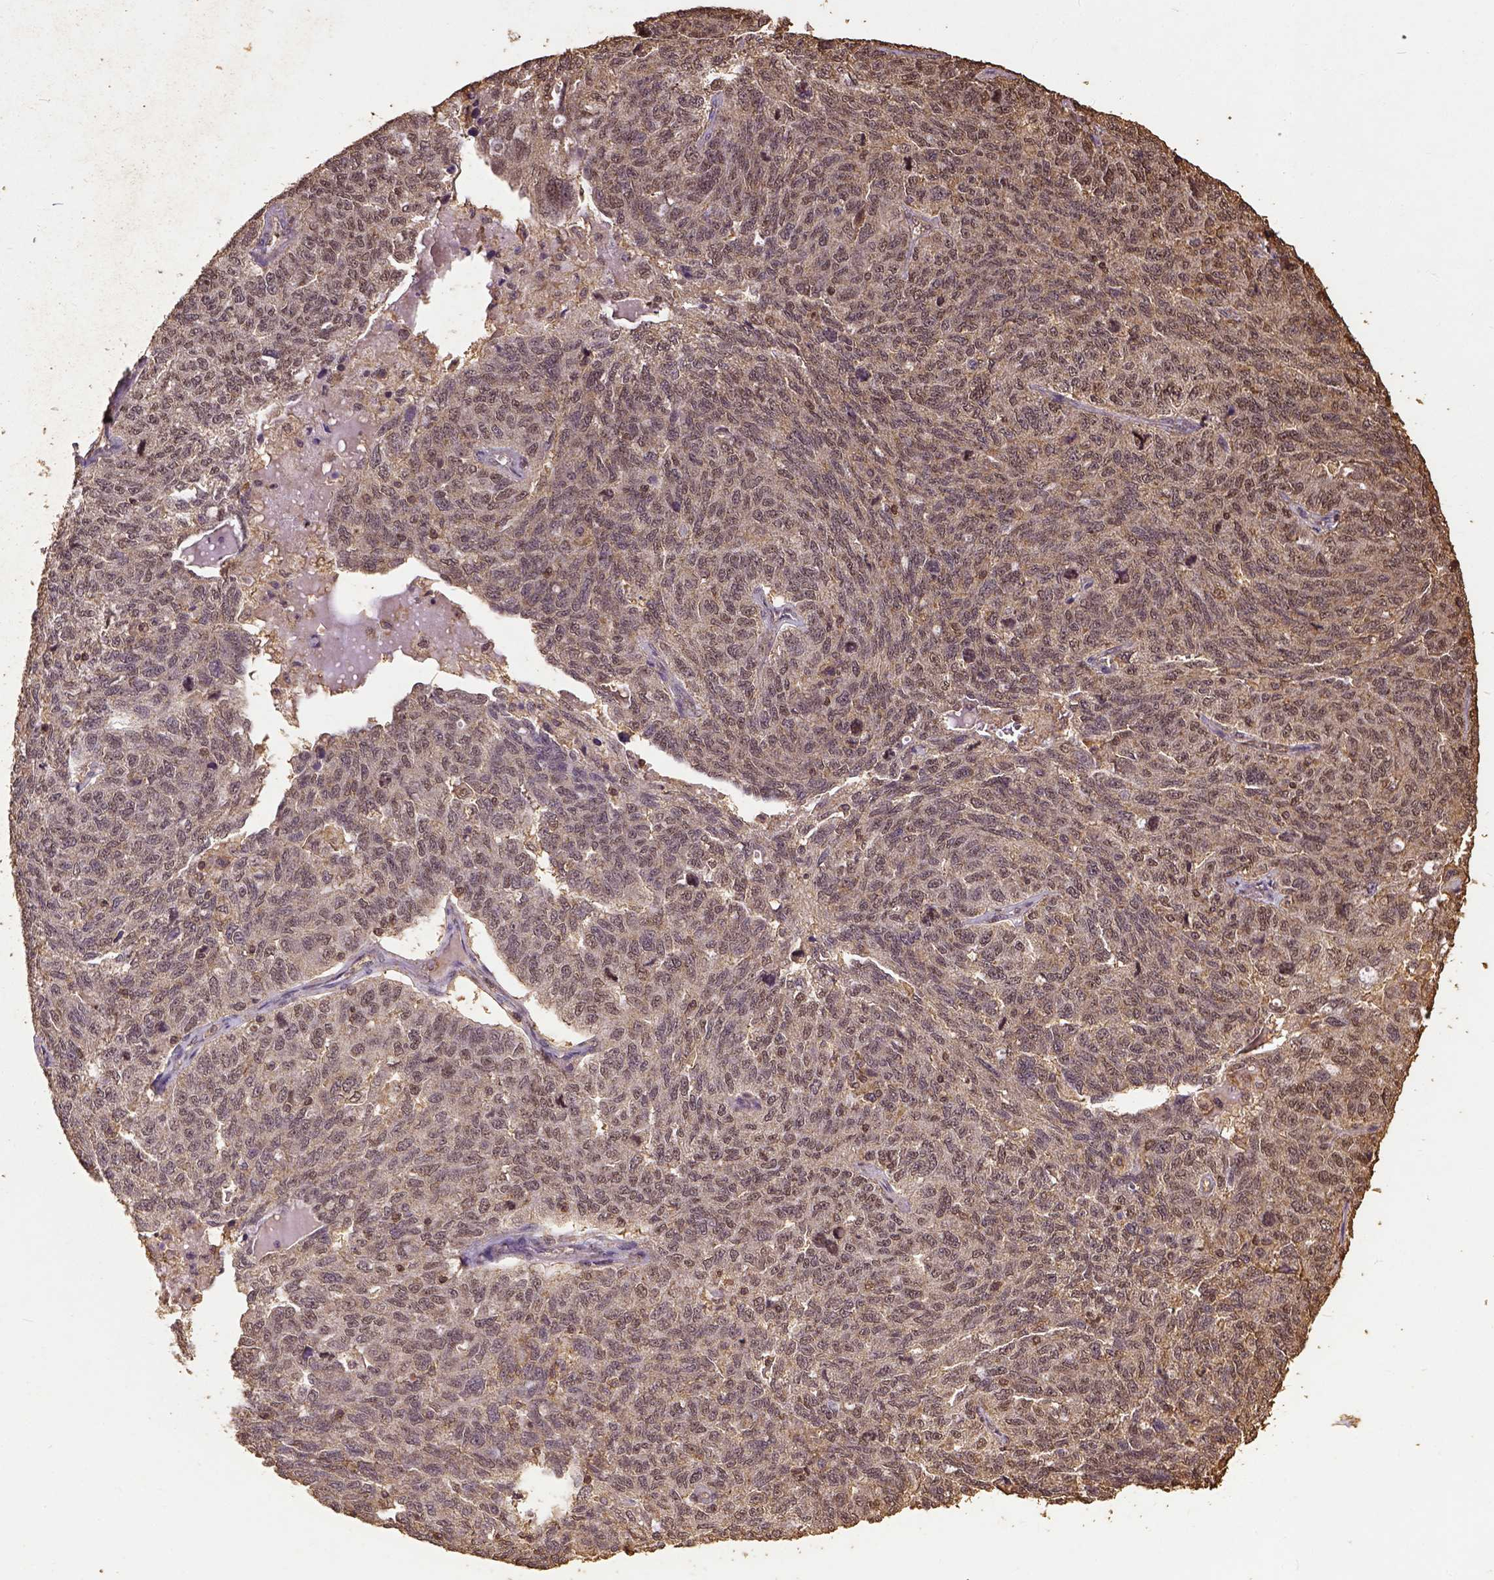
{"staining": {"intensity": "weak", "quantity": "25%-75%", "location": "nuclear"}, "tissue": "ovarian cancer", "cell_type": "Tumor cells", "image_type": "cancer", "snomed": [{"axis": "morphology", "description": "Cystadenocarcinoma, serous, NOS"}, {"axis": "topography", "description": "Ovary"}], "caption": "Immunohistochemical staining of human ovarian serous cystadenocarcinoma demonstrates weak nuclear protein staining in approximately 25%-75% of tumor cells. (IHC, brightfield microscopy, high magnification).", "gene": "NACC1", "patient": {"sex": "female", "age": 71}}